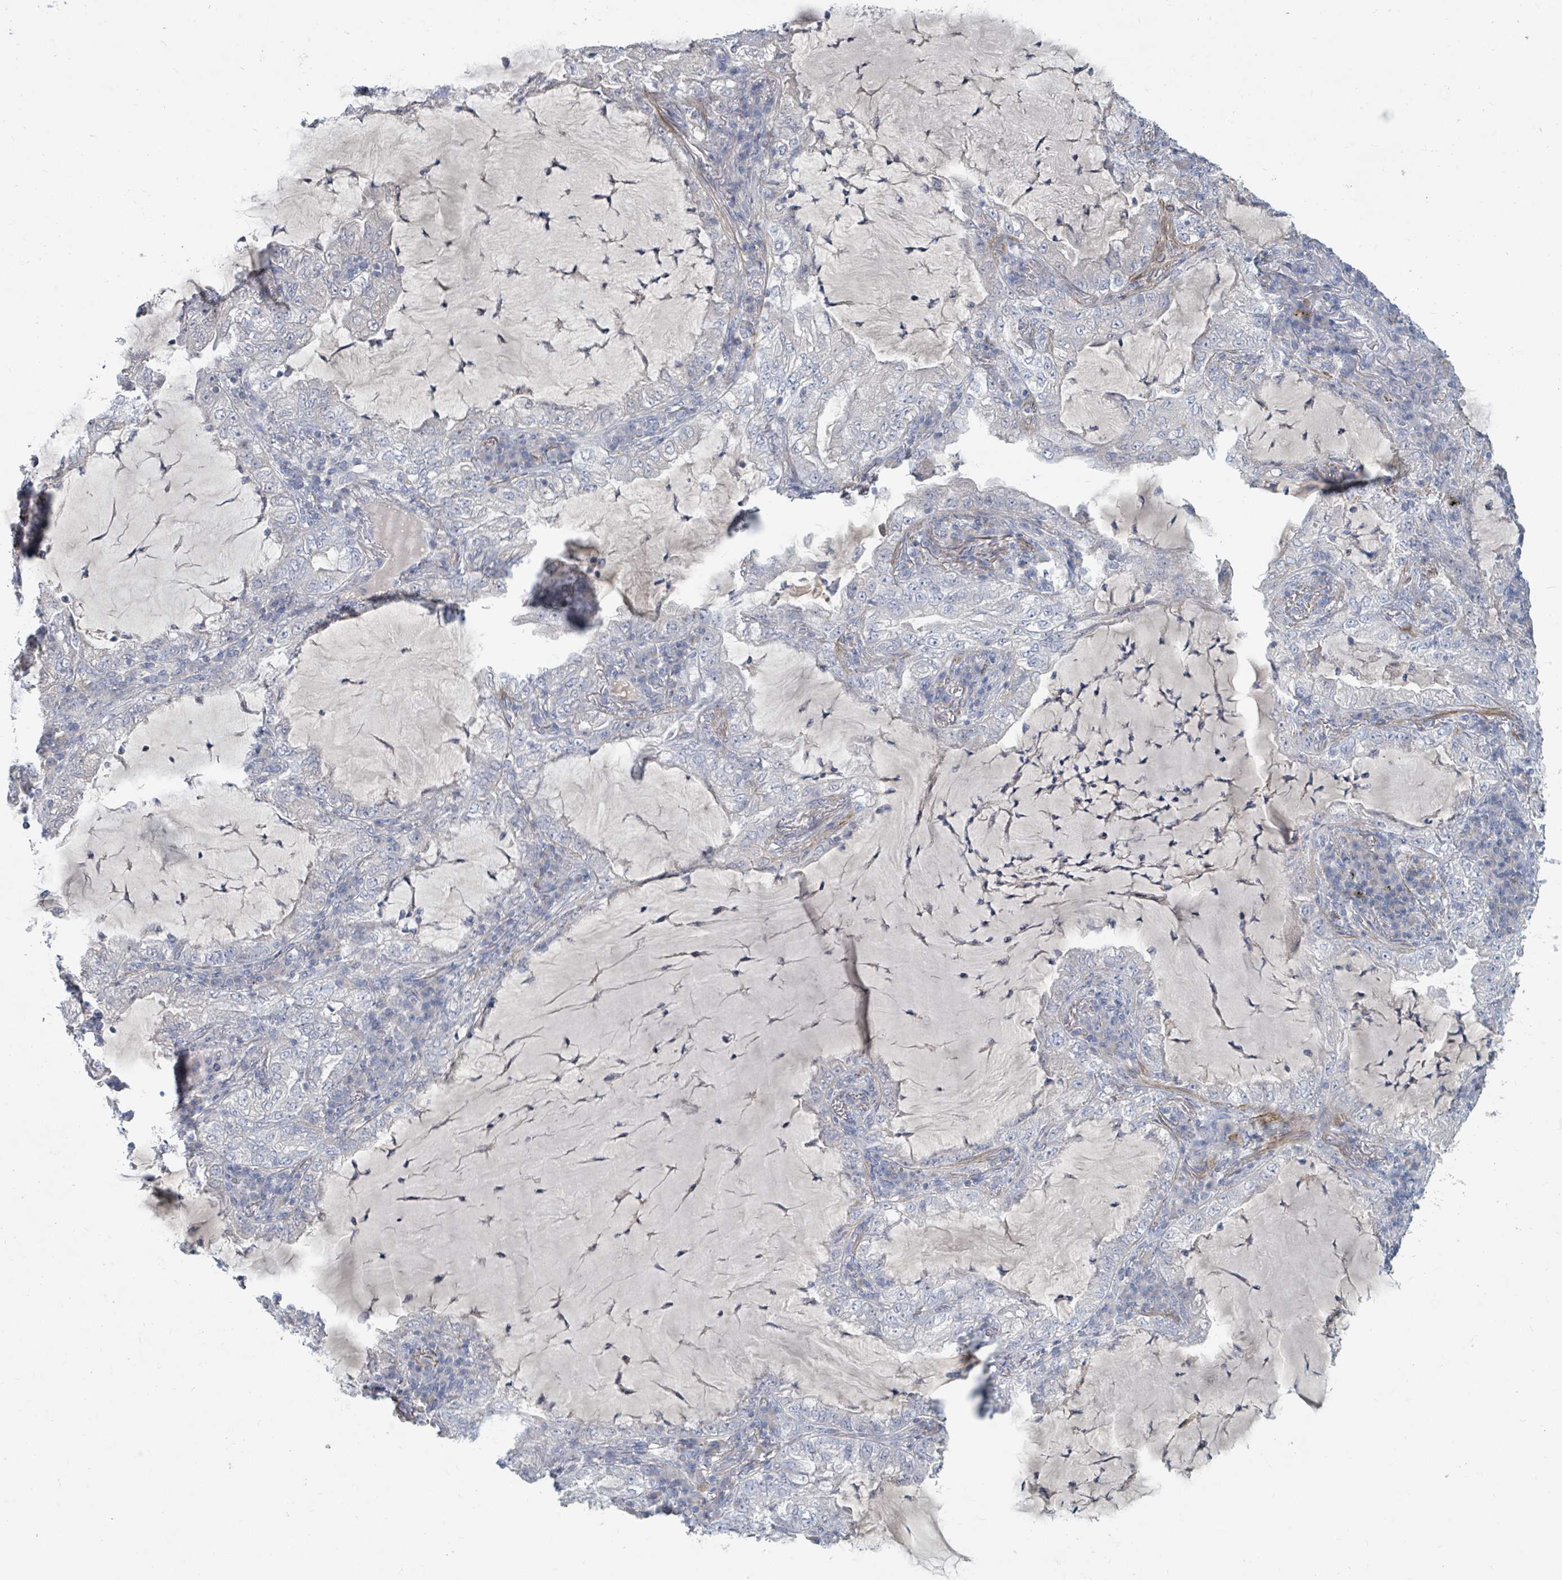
{"staining": {"intensity": "negative", "quantity": "none", "location": "none"}, "tissue": "lung cancer", "cell_type": "Tumor cells", "image_type": "cancer", "snomed": [{"axis": "morphology", "description": "Adenocarcinoma, NOS"}, {"axis": "topography", "description": "Lung"}], "caption": "This is a histopathology image of immunohistochemistry staining of lung adenocarcinoma, which shows no staining in tumor cells.", "gene": "ARGFX", "patient": {"sex": "female", "age": 73}}